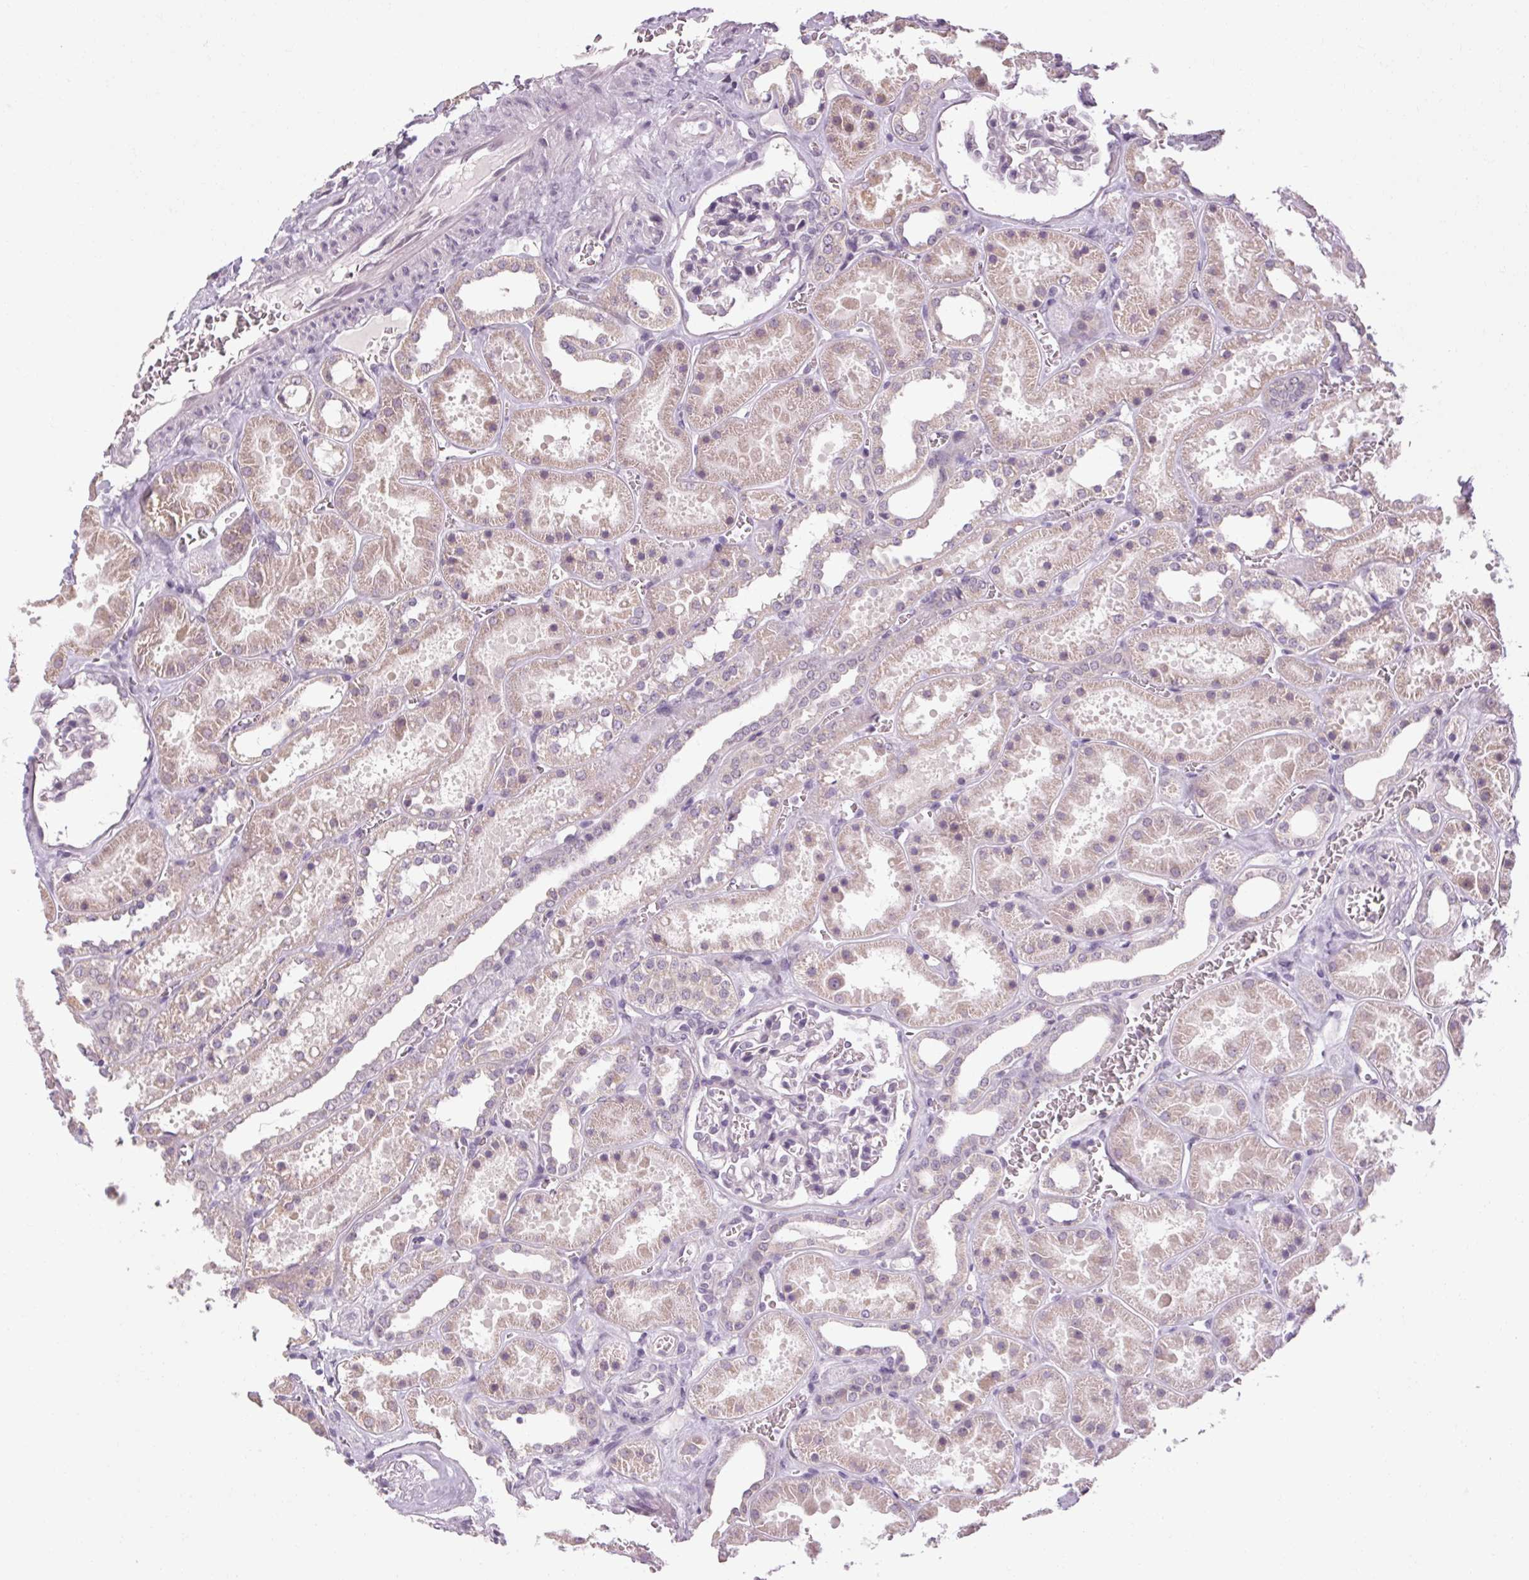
{"staining": {"intensity": "negative", "quantity": "none", "location": "none"}, "tissue": "kidney", "cell_type": "Cells in glomeruli", "image_type": "normal", "snomed": [{"axis": "morphology", "description": "Normal tissue, NOS"}, {"axis": "topography", "description": "Kidney"}], "caption": "A photomicrograph of human kidney is negative for staining in cells in glomeruli.", "gene": "KLHL40", "patient": {"sex": "female", "age": 41}}